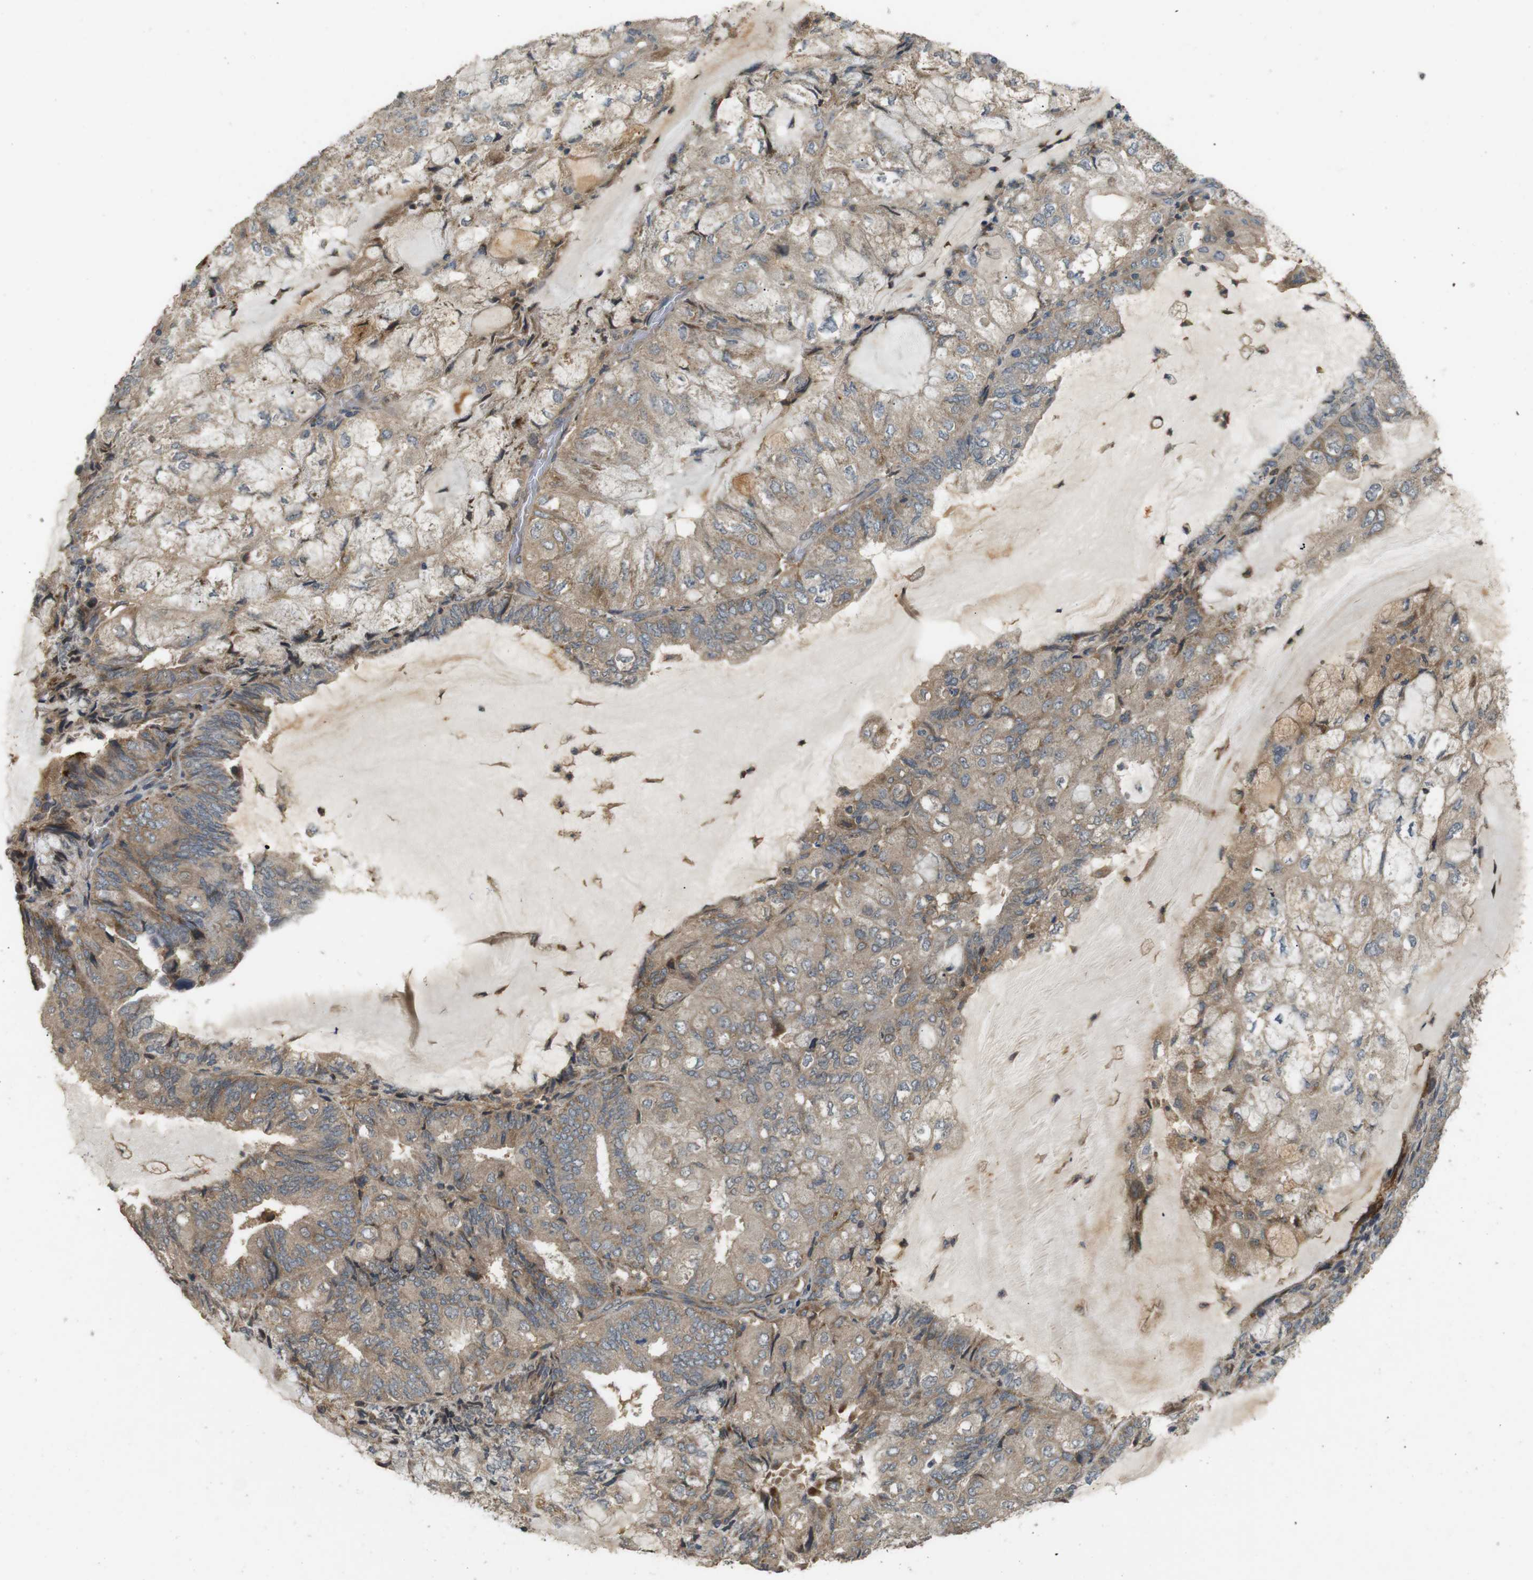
{"staining": {"intensity": "weak", "quantity": ">75%", "location": "cytoplasmic/membranous"}, "tissue": "endometrial cancer", "cell_type": "Tumor cells", "image_type": "cancer", "snomed": [{"axis": "morphology", "description": "Adenocarcinoma, NOS"}, {"axis": "topography", "description": "Endometrium"}], "caption": "Endometrial cancer tissue displays weak cytoplasmic/membranous staining in about >75% of tumor cells, visualized by immunohistochemistry.", "gene": "ARHGAP24", "patient": {"sex": "female", "age": 81}}